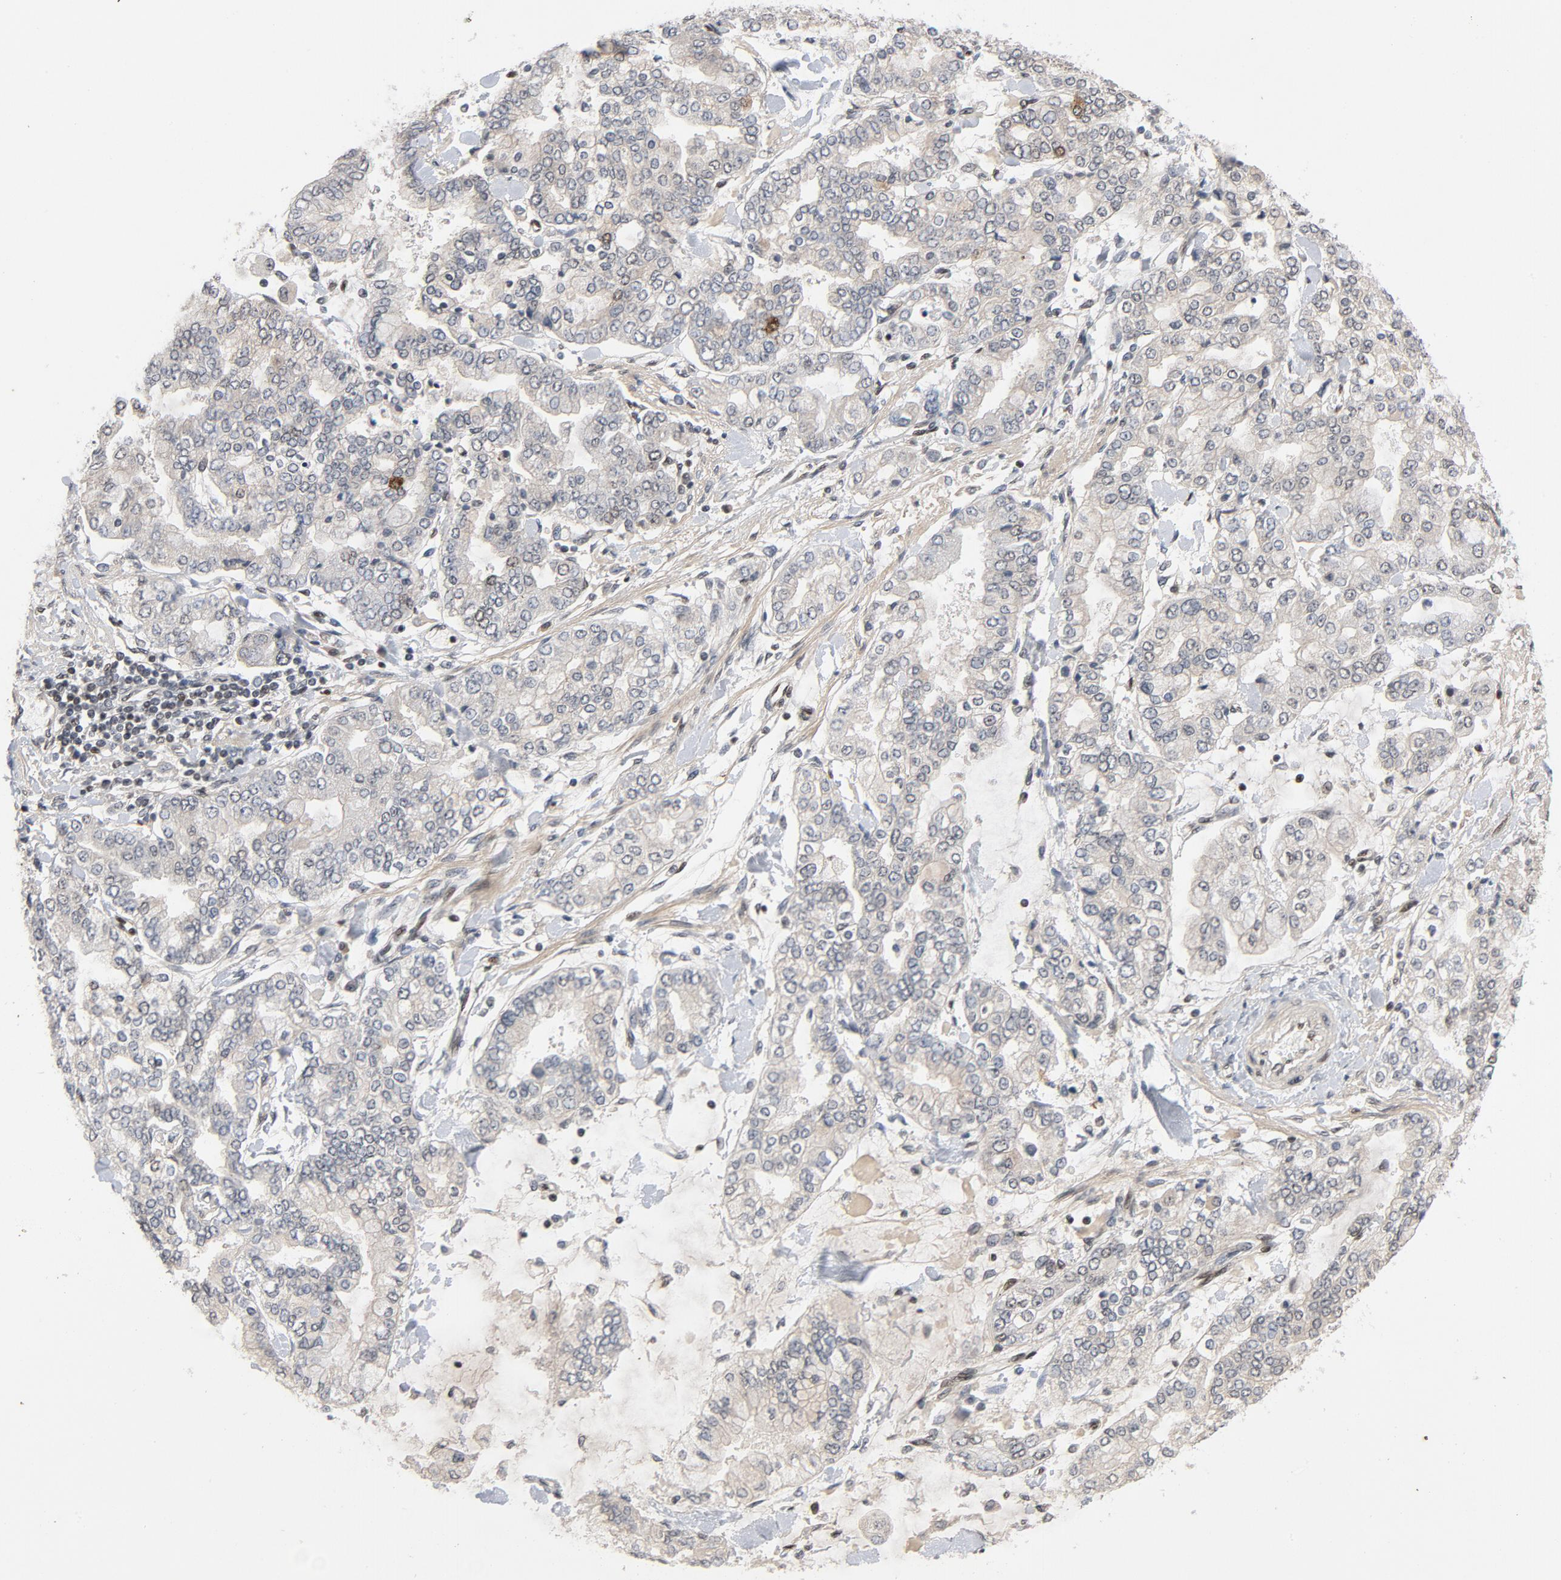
{"staining": {"intensity": "weak", "quantity": "<25%", "location": "nuclear"}, "tissue": "stomach cancer", "cell_type": "Tumor cells", "image_type": "cancer", "snomed": [{"axis": "morphology", "description": "Normal tissue, NOS"}, {"axis": "morphology", "description": "Adenocarcinoma, NOS"}, {"axis": "topography", "description": "Stomach, upper"}, {"axis": "topography", "description": "Stomach"}], "caption": "This is an immunohistochemistry histopathology image of stomach adenocarcinoma. There is no expression in tumor cells.", "gene": "SMARCD1", "patient": {"sex": "male", "age": 76}}